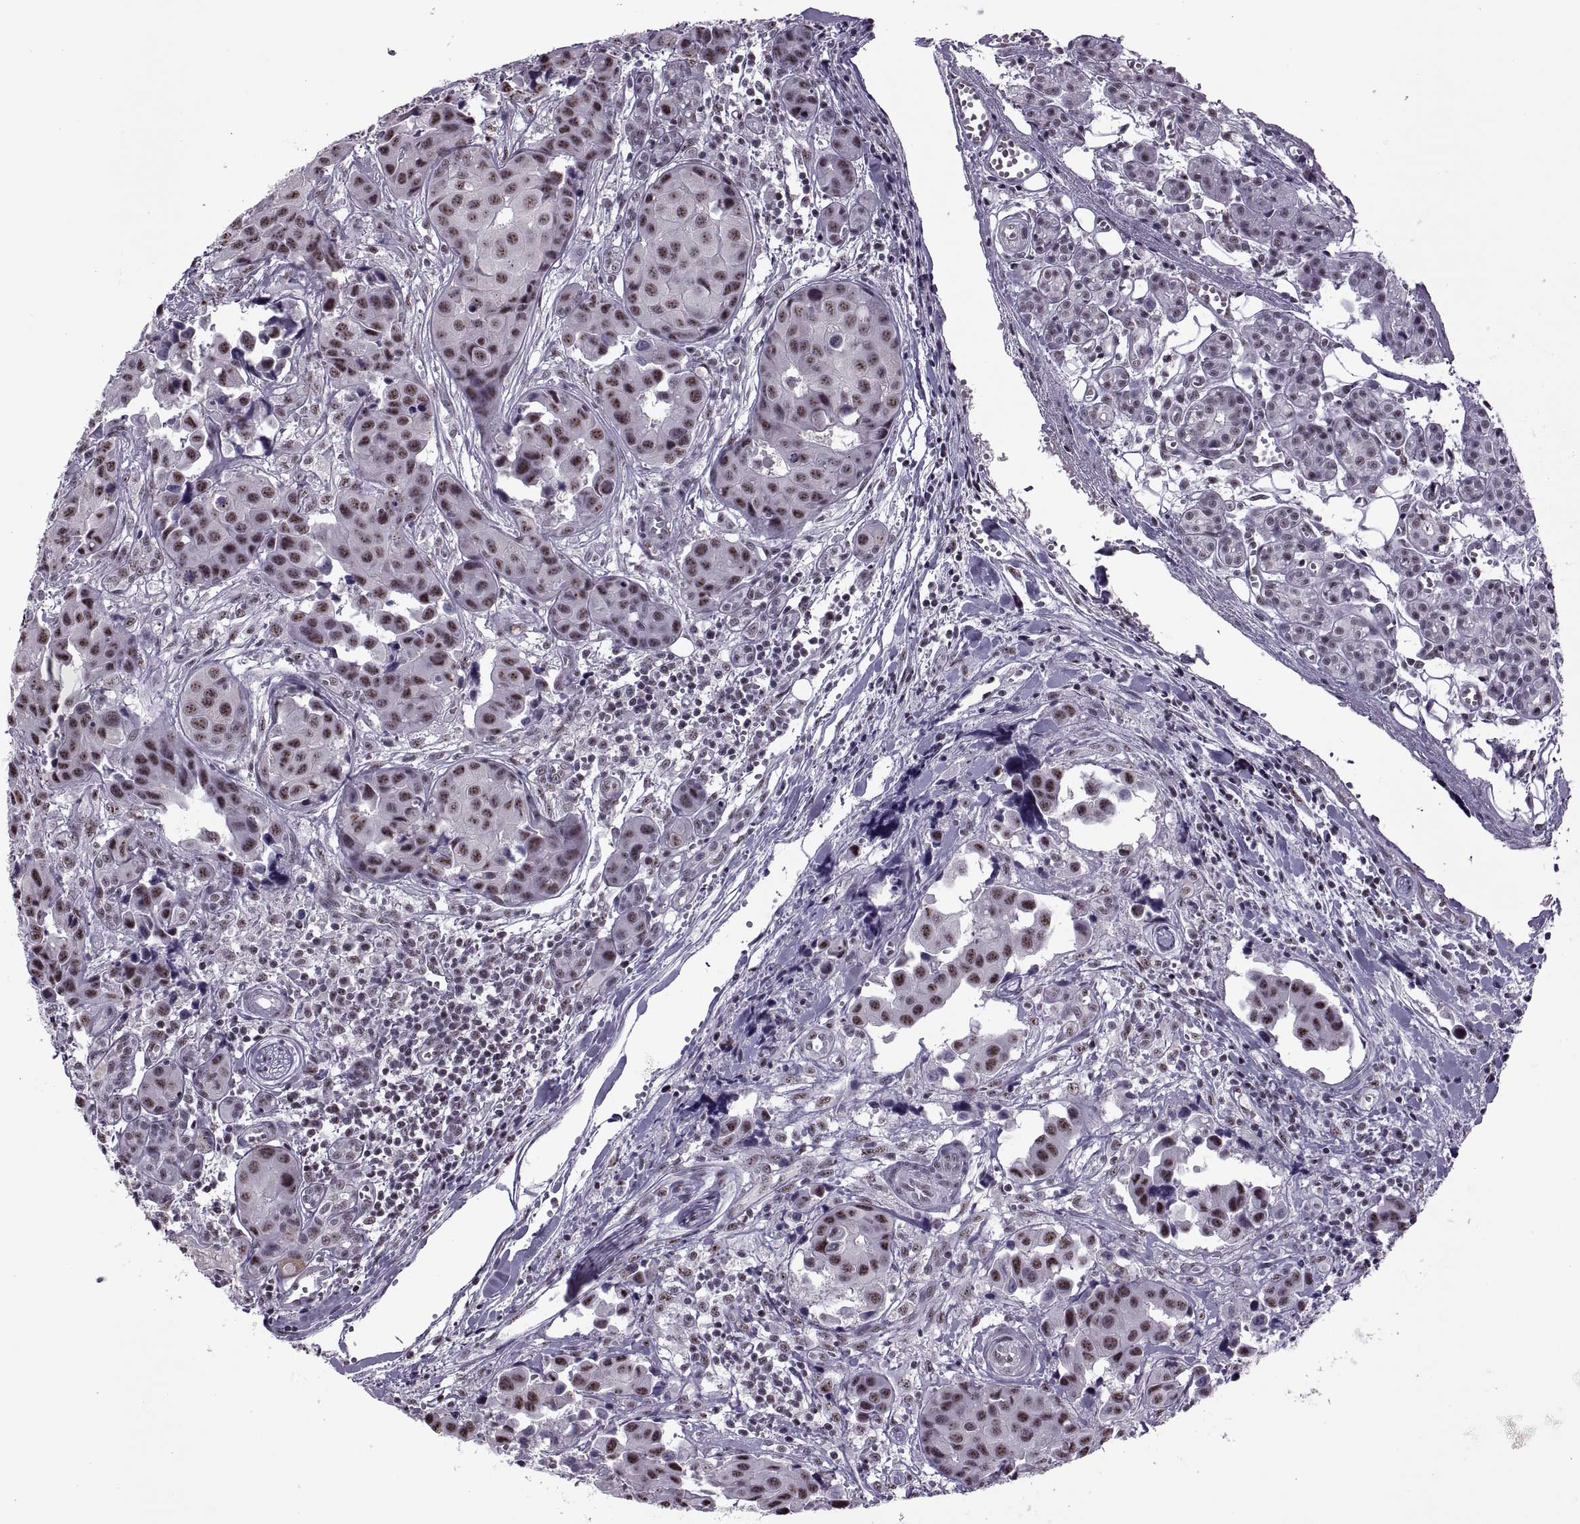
{"staining": {"intensity": "moderate", "quantity": "<25%", "location": "nuclear"}, "tissue": "head and neck cancer", "cell_type": "Tumor cells", "image_type": "cancer", "snomed": [{"axis": "morphology", "description": "Adenocarcinoma, NOS"}, {"axis": "topography", "description": "Head-Neck"}], "caption": "The immunohistochemical stain shows moderate nuclear positivity in tumor cells of head and neck cancer tissue. The protein is shown in brown color, while the nuclei are stained blue.", "gene": "MAGEA4", "patient": {"sex": "male", "age": 76}}